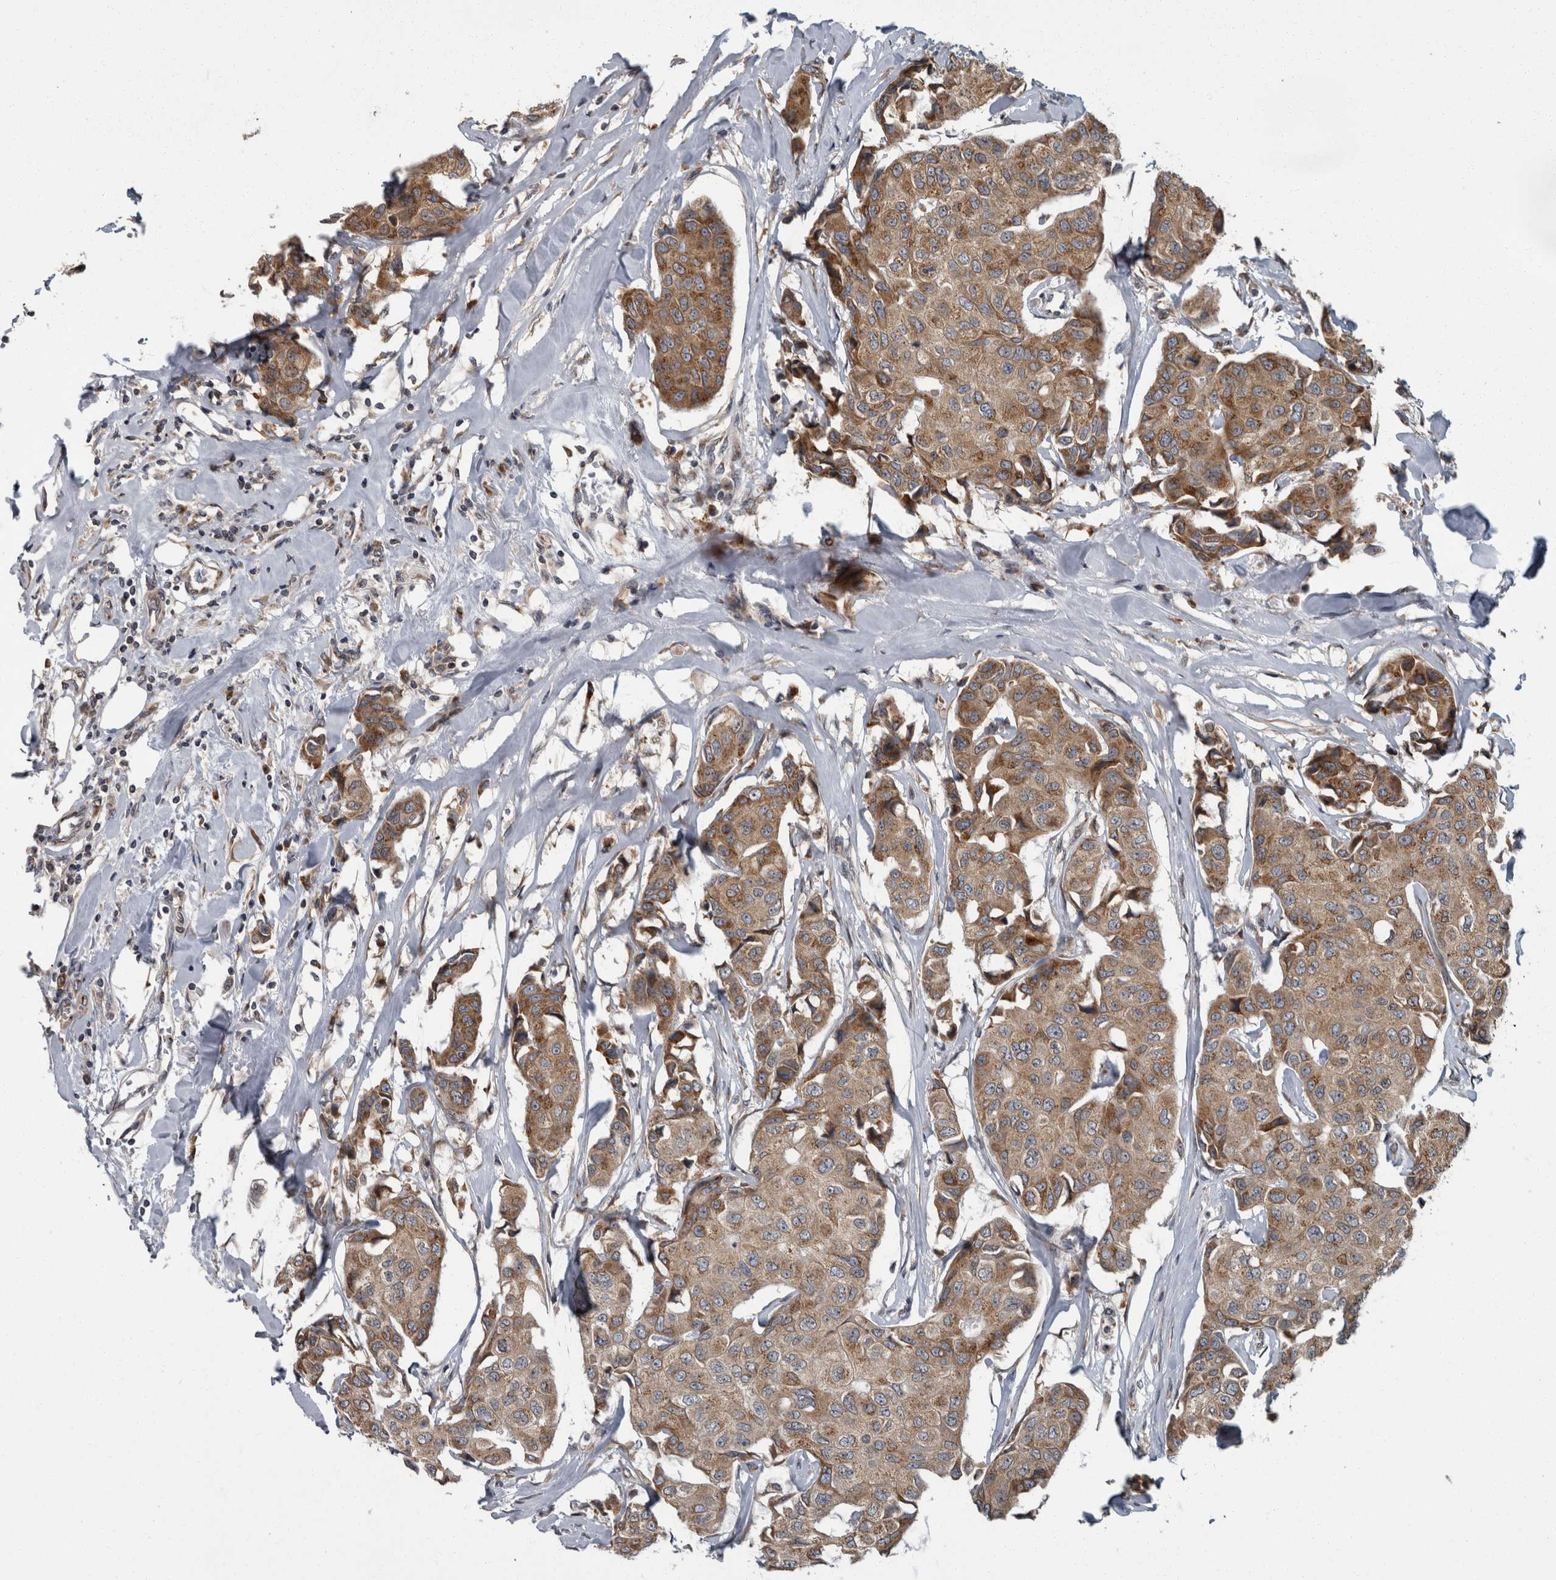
{"staining": {"intensity": "moderate", "quantity": ">75%", "location": "cytoplasmic/membranous"}, "tissue": "breast cancer", "cell_type": "Tumor cells", "image_type": "cancer", "snomed": [{"axis": "morphology", "description": "Duct carcinoma"}, {"axis": "topography", "description": "Breast"}], "caption": "High-magnification brightfield microscopy of breast cancer stained with DAB (brown) and counterstained with hematoxylin (blue). tumor cells exhibit moderate cytoplasmic/membranous positivity is seen in approximately>75% of cells.", "gene": "LMAN2L", "patient": {"sex": "female", "age": 80}}